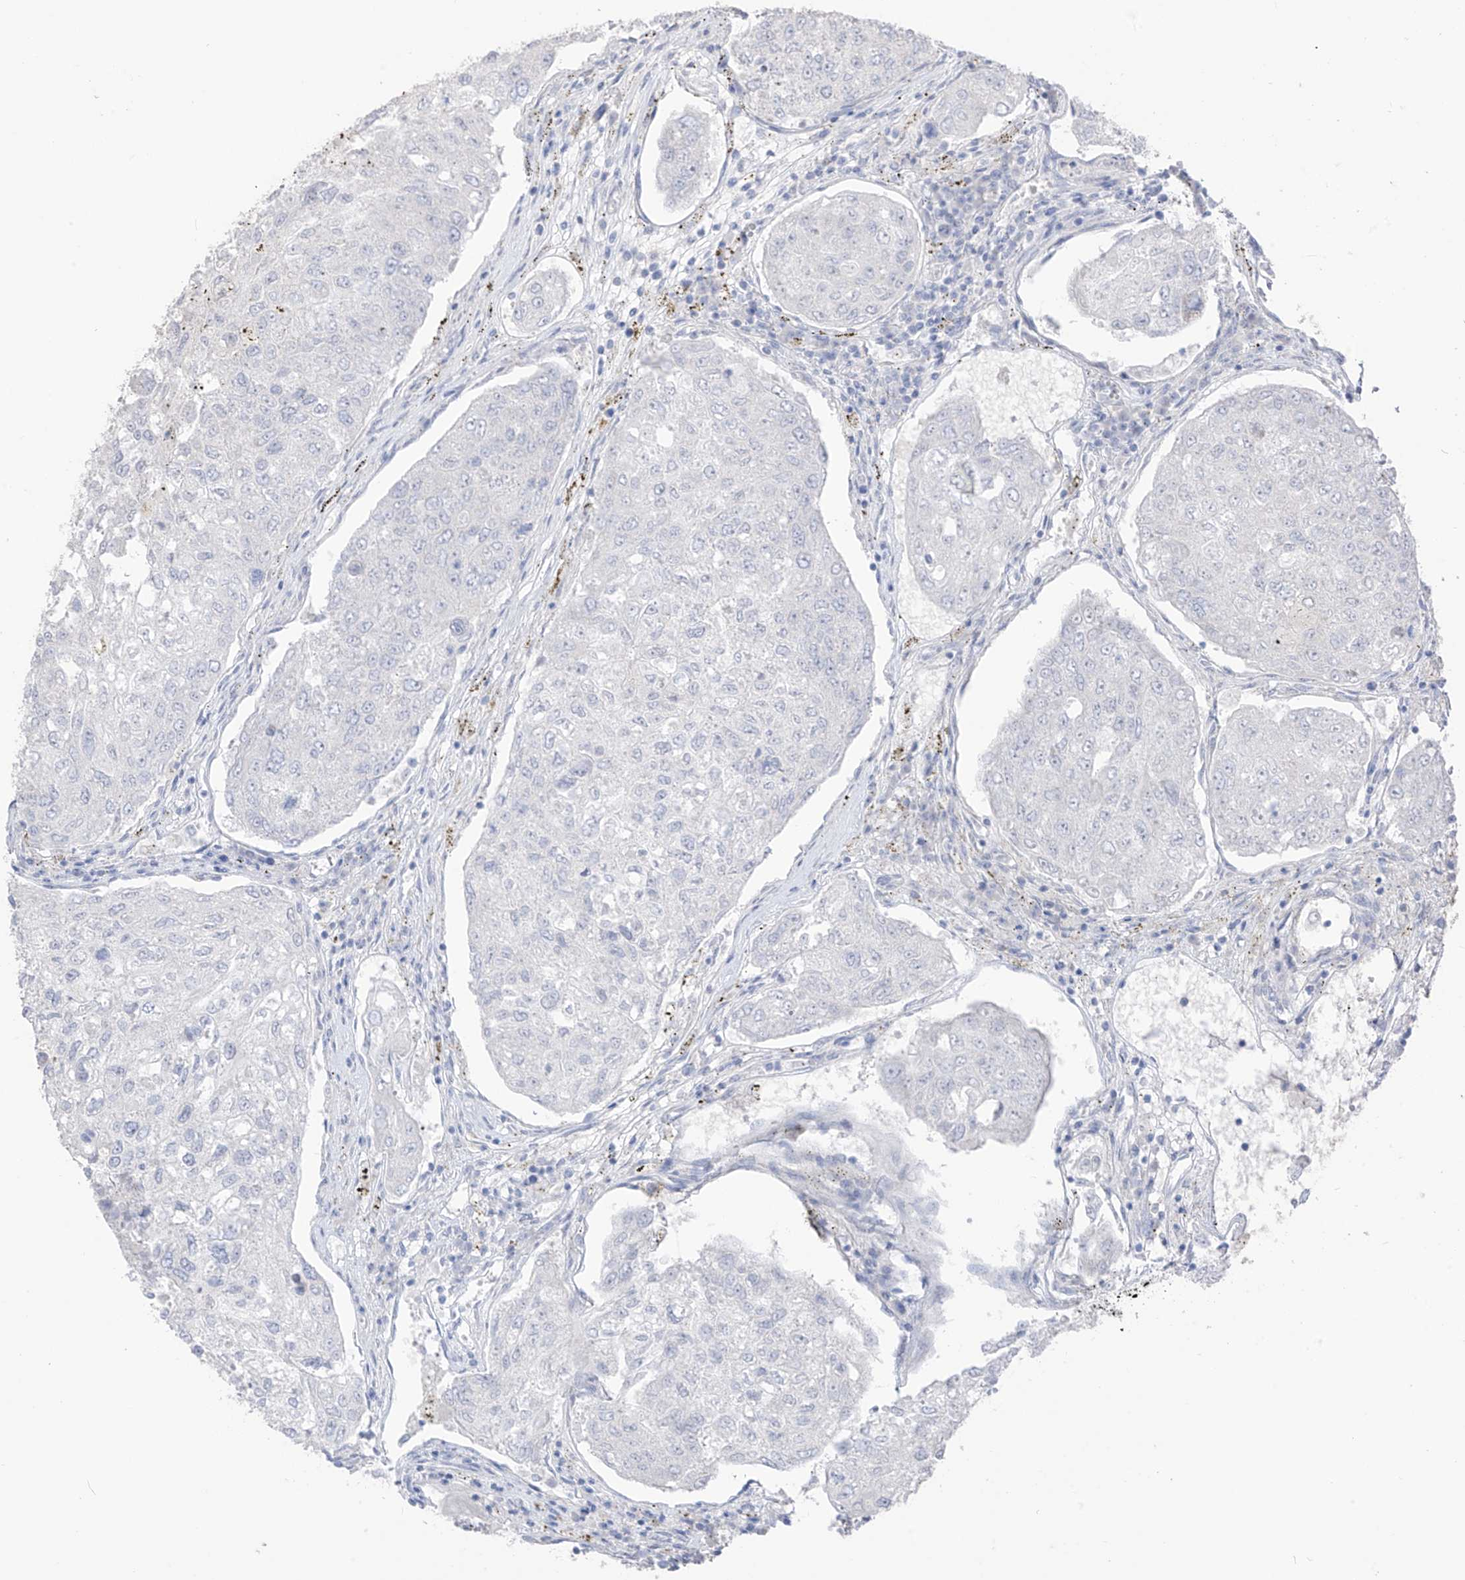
{"staining": {"intensity": "negative", "quantity": "none", "location": "none"}, "tissue": "urothelial cancer", "cell_type": "Tumor cells", "image_type": "cancer", "snomed": [{"axis": "morphology", "description": "Urothelial carcinoma, High grade"}, {"axis": "topography", "description": "Lymph node"}, {"axis": "topography", "description": "Urinary bladder"}], "caption": "High power microscopy photomicrograph of an IHC micrograph of urothelial cancer, revealing no significant positivity in tumor cells. Nuclei are stained in blue.", "gene": "ASPRV1", "patient": {"sex": "male", "age": 51}}